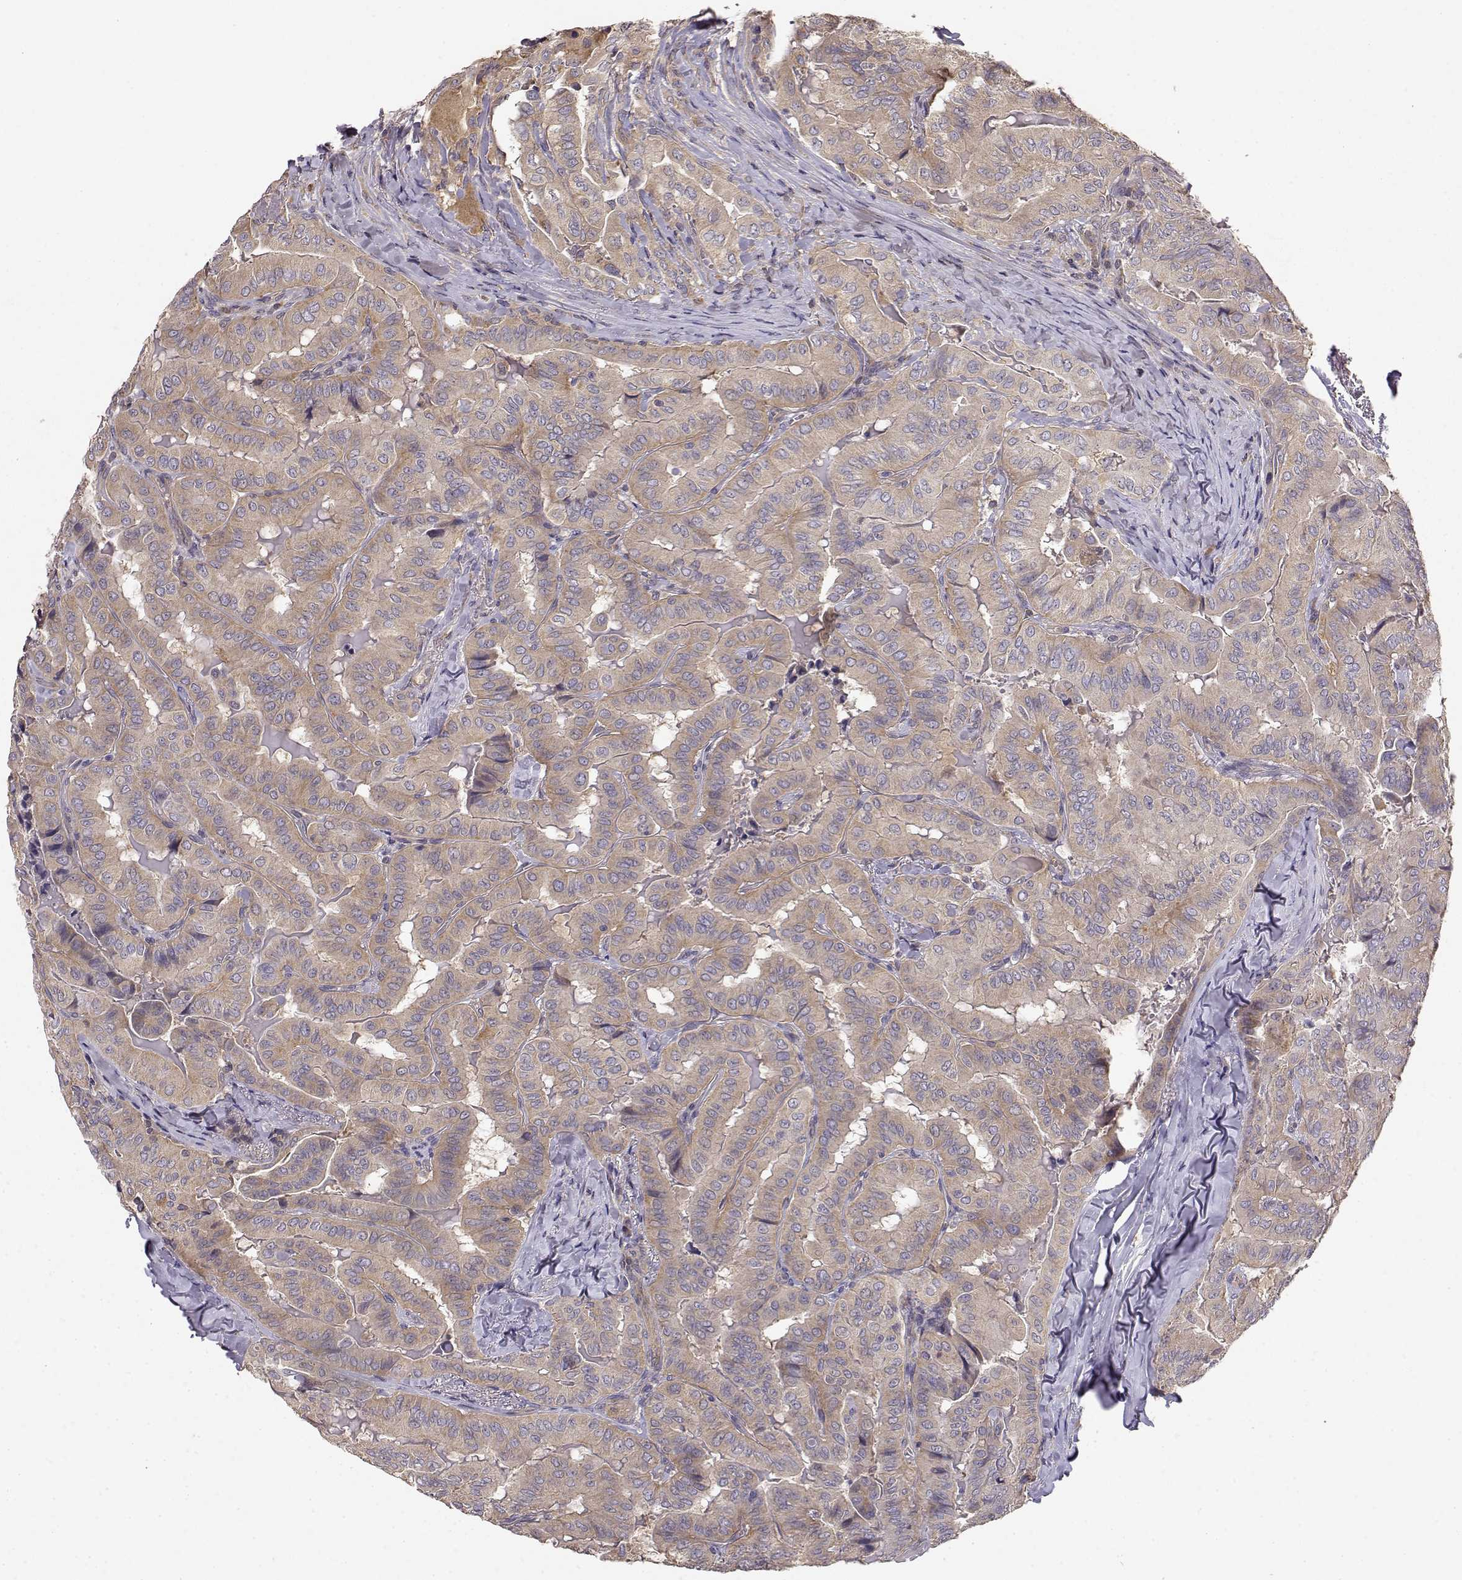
{"staining": {"intensity": "weak", "quantity": ">75%", "location": "cytoplasmic/membranous"}, "tissue": "thyroid cancer", "cell_type": "Tumor cells", "image_type": "cancer", "snomed": [{"axis": "morphology", "description": "Papillary adenocarcinoma, NOS"}, {"axis": "topography", "description": "Thyroid gland"}], "caption": "Thyroid cancer (papillary adenocarcinoma) stained for a protein (brown) displays weak cytoplasmic/membranous positive staining in approximately >75% of tumor cells.", "gene": "CRIM1", "patient": {"sex": "female", "age": 68}}